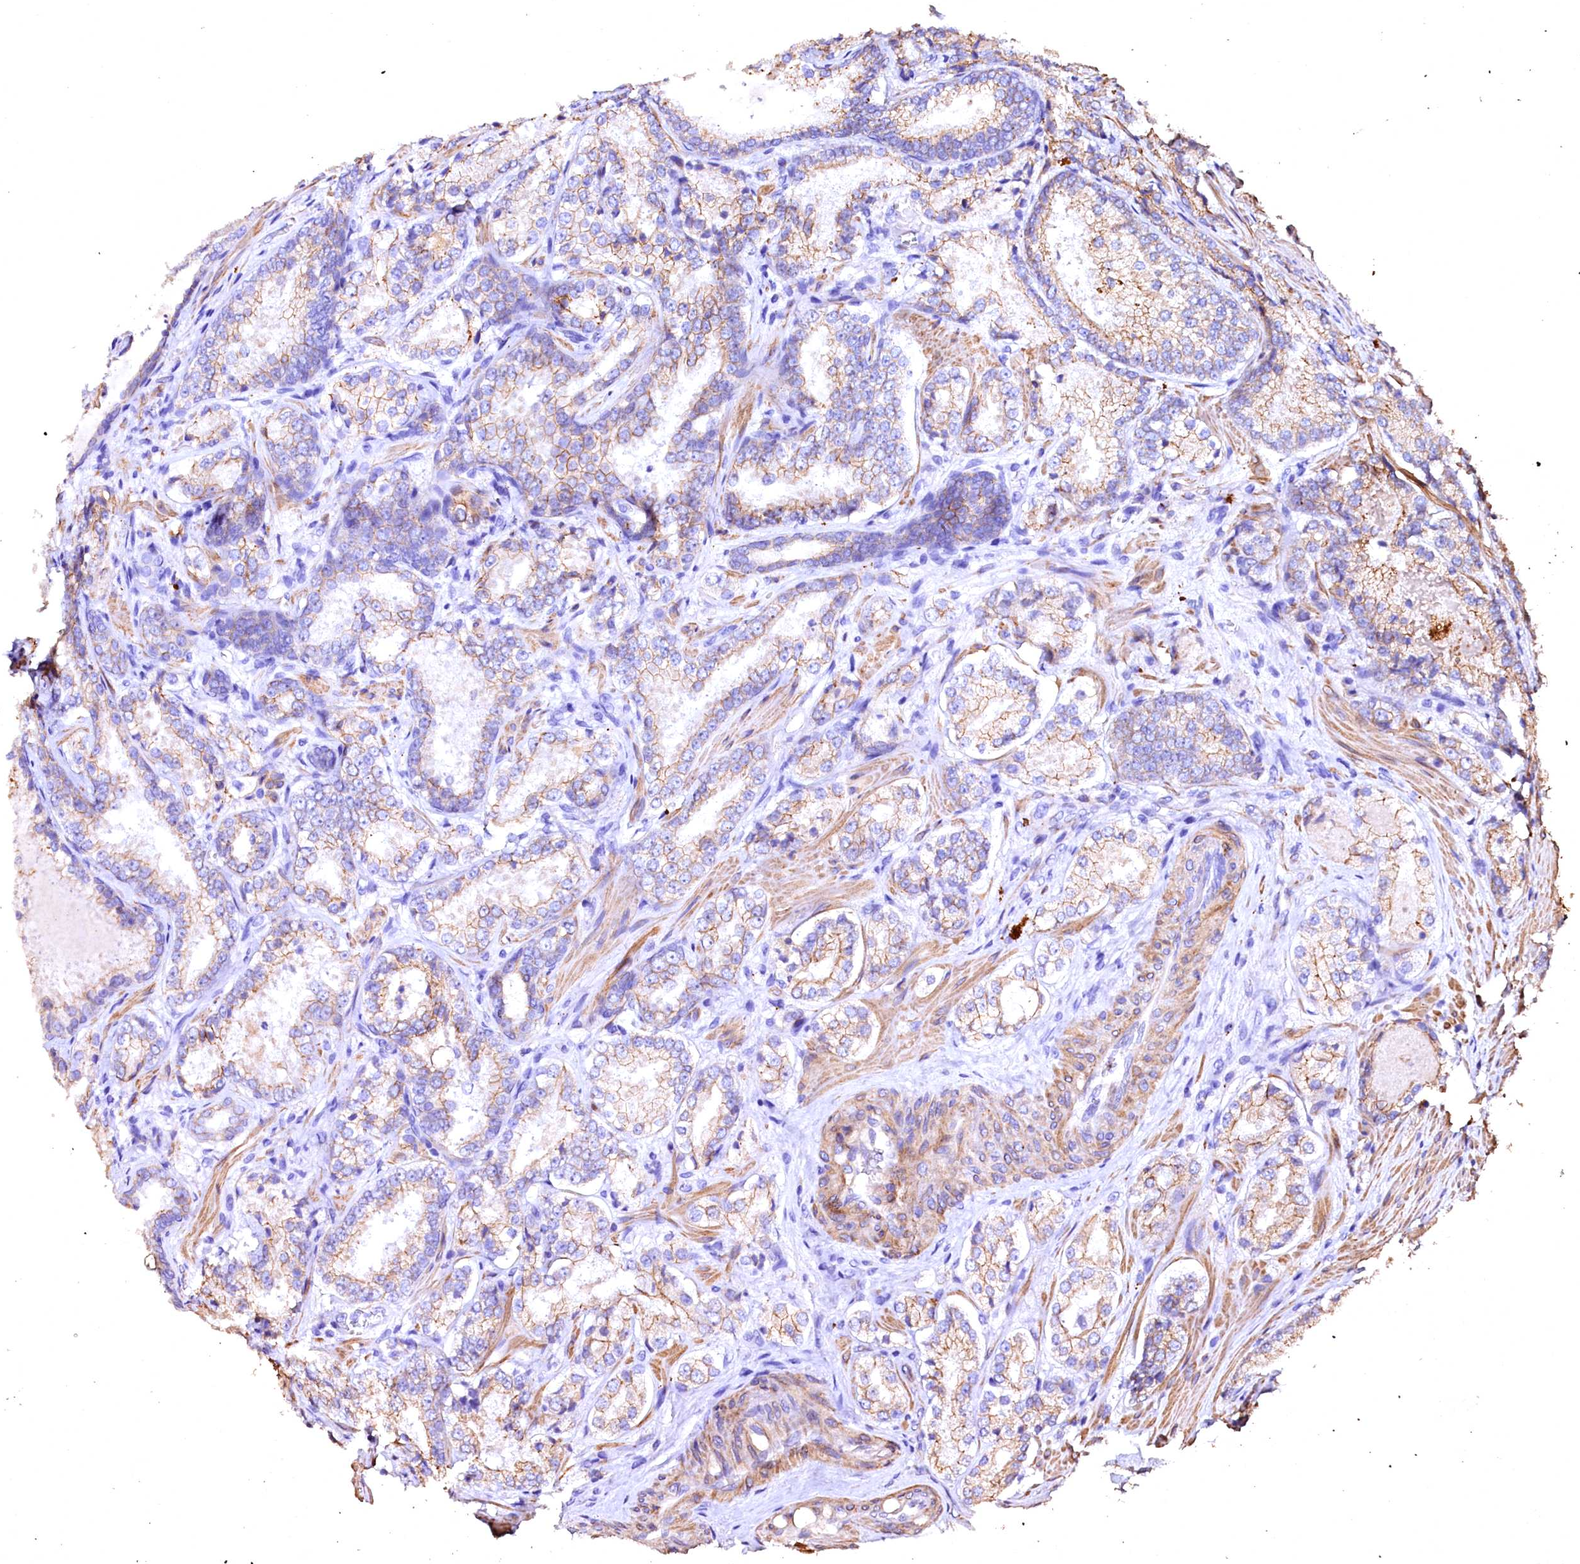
{"staining": {"intensity": "weak", "quantity": "25%-75%", "location": "cytoplasmic/membranous"}, "tissue": "prostate cancer", "cell_type": "Tumor cells", "image_type": "cancer", "snomed": [{"axis": "morphology", "description": "Adenocarcinoma, Low grade"}, {"axis": "topography", "description": "Prostate"}], "caption": "Human prostate low-grade adenocarcinoma stained with a protein marker displays weak staining in tumor cells.", "gene": "VPS36", "patient": {"sex": "male", "age": 74}}